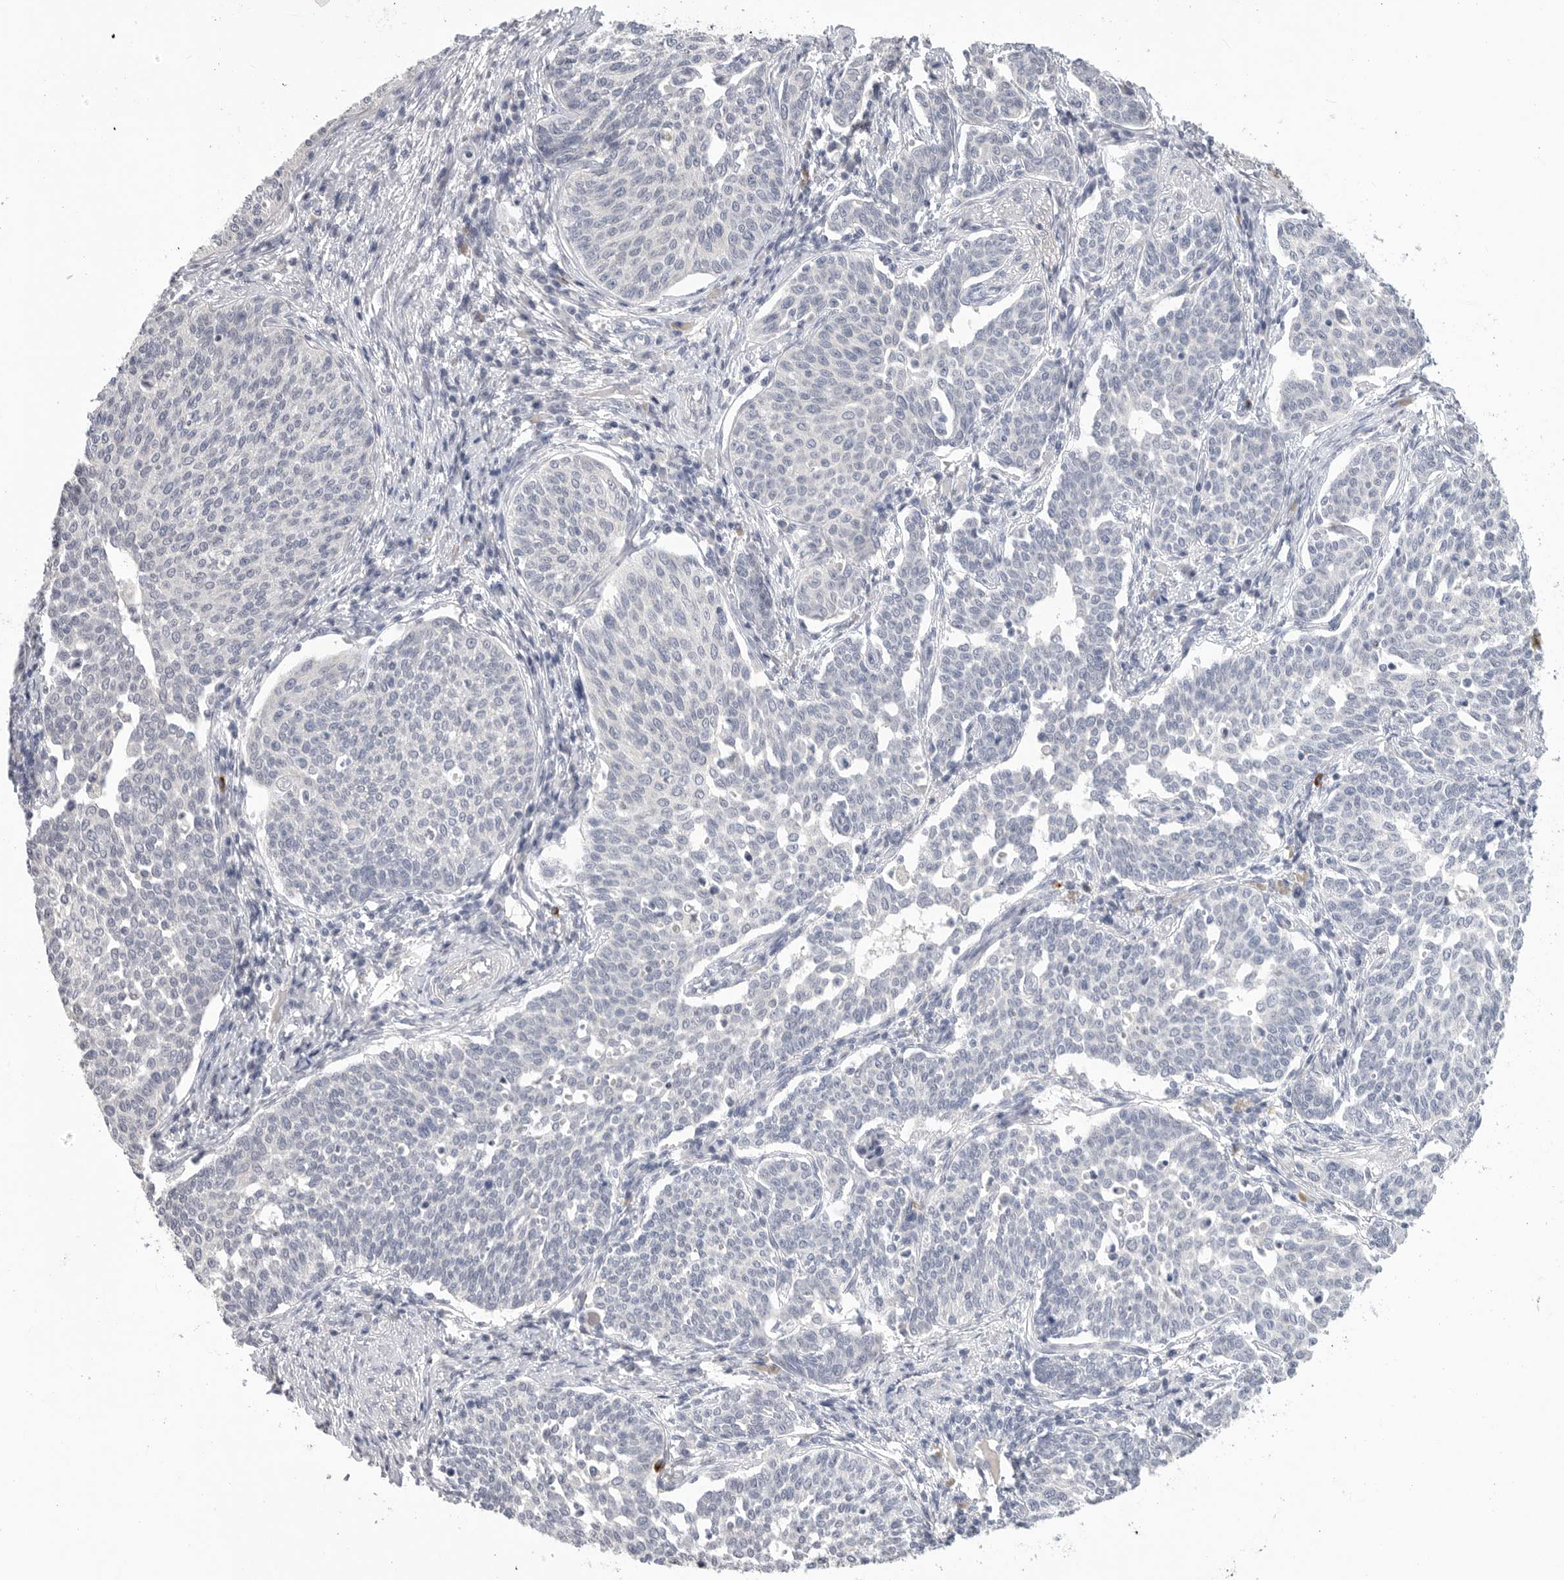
{"staining": {"intensity": "negative", "quantity": "none", "location": "none"}, "tissue": "cervical cancer", "cell_type": "Tumor cells", "image_type": "cancer", "snomed": [{"axis": "morphology", "description": "Squamous cell carcinoma, NOS"}, {"axis": "topography", "description": "Cervix"}], "caption": "An immunohistochemistry (IHC) image of squamous cell carcinoma (cervical) is shown. There is no staining in tumor cells of squamous cell carcinoma (cervical). Nuclei are stained in blue.", "gene": "FBN2", "patient": {"sex": "female", "age": 34}}